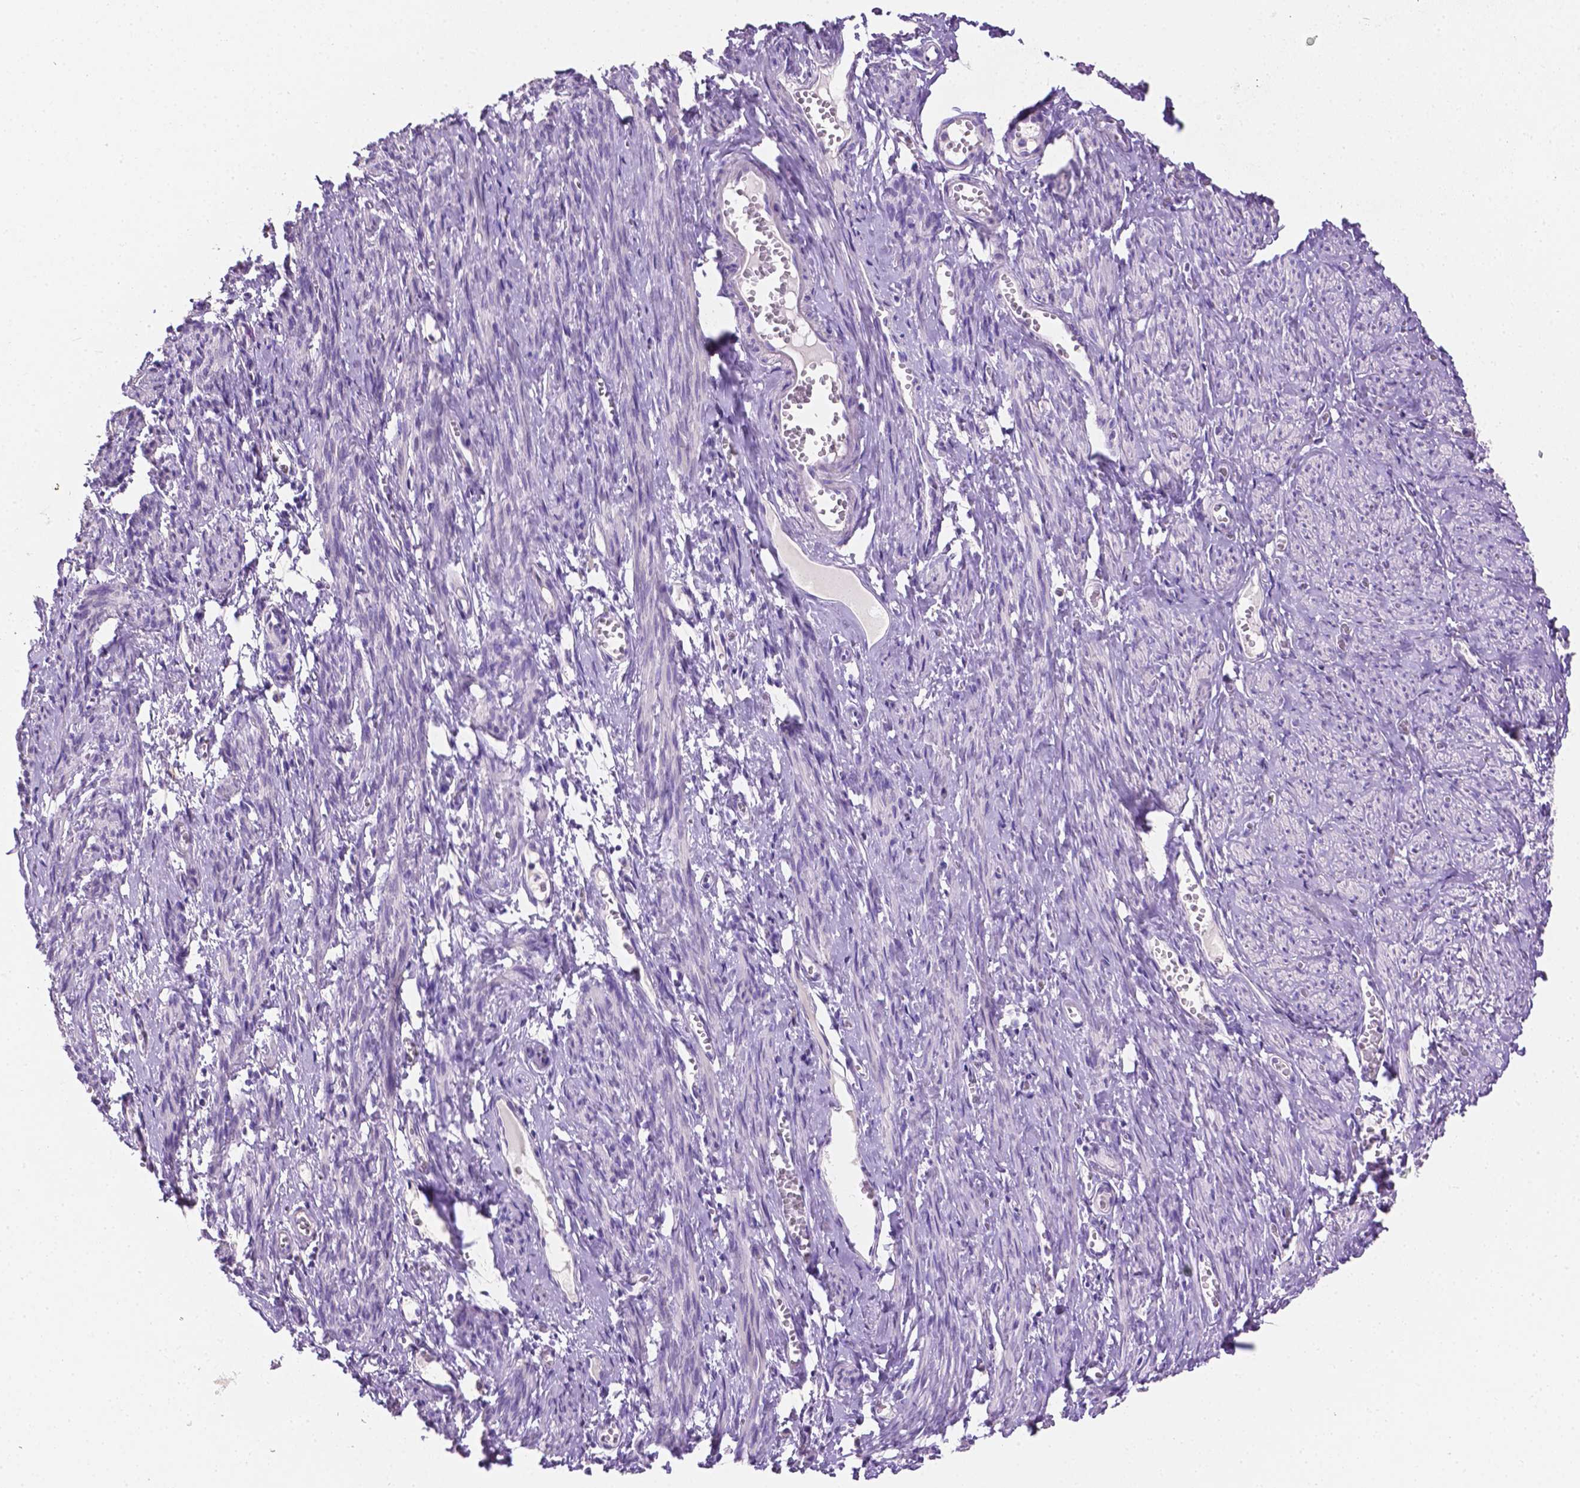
{"staining": {"intensity": "negative", "quantity": "none", "location": "none"}, "tissue": "smooth muscle", "cell_type": "Smooth muscle cells", "image_type": "normal", "snomed": [{"axis": "morphology", "description": "Normal tissue, NOS"}, {"axis": "topography", "description": "Smooth muscle"}], "caption": "An immunohistochemistry (IHC) image of normal smooth muscle is shown. There is no staining in smooth muscle cells of smooth muscle. The staining is performed using DAB (3,3'-diaminobenzidine) brown chromogen with nuclei counter-stained in using hematoxylin.", "gene": "TACSTD2", "patient": {"sex": "female", "age": 65}}